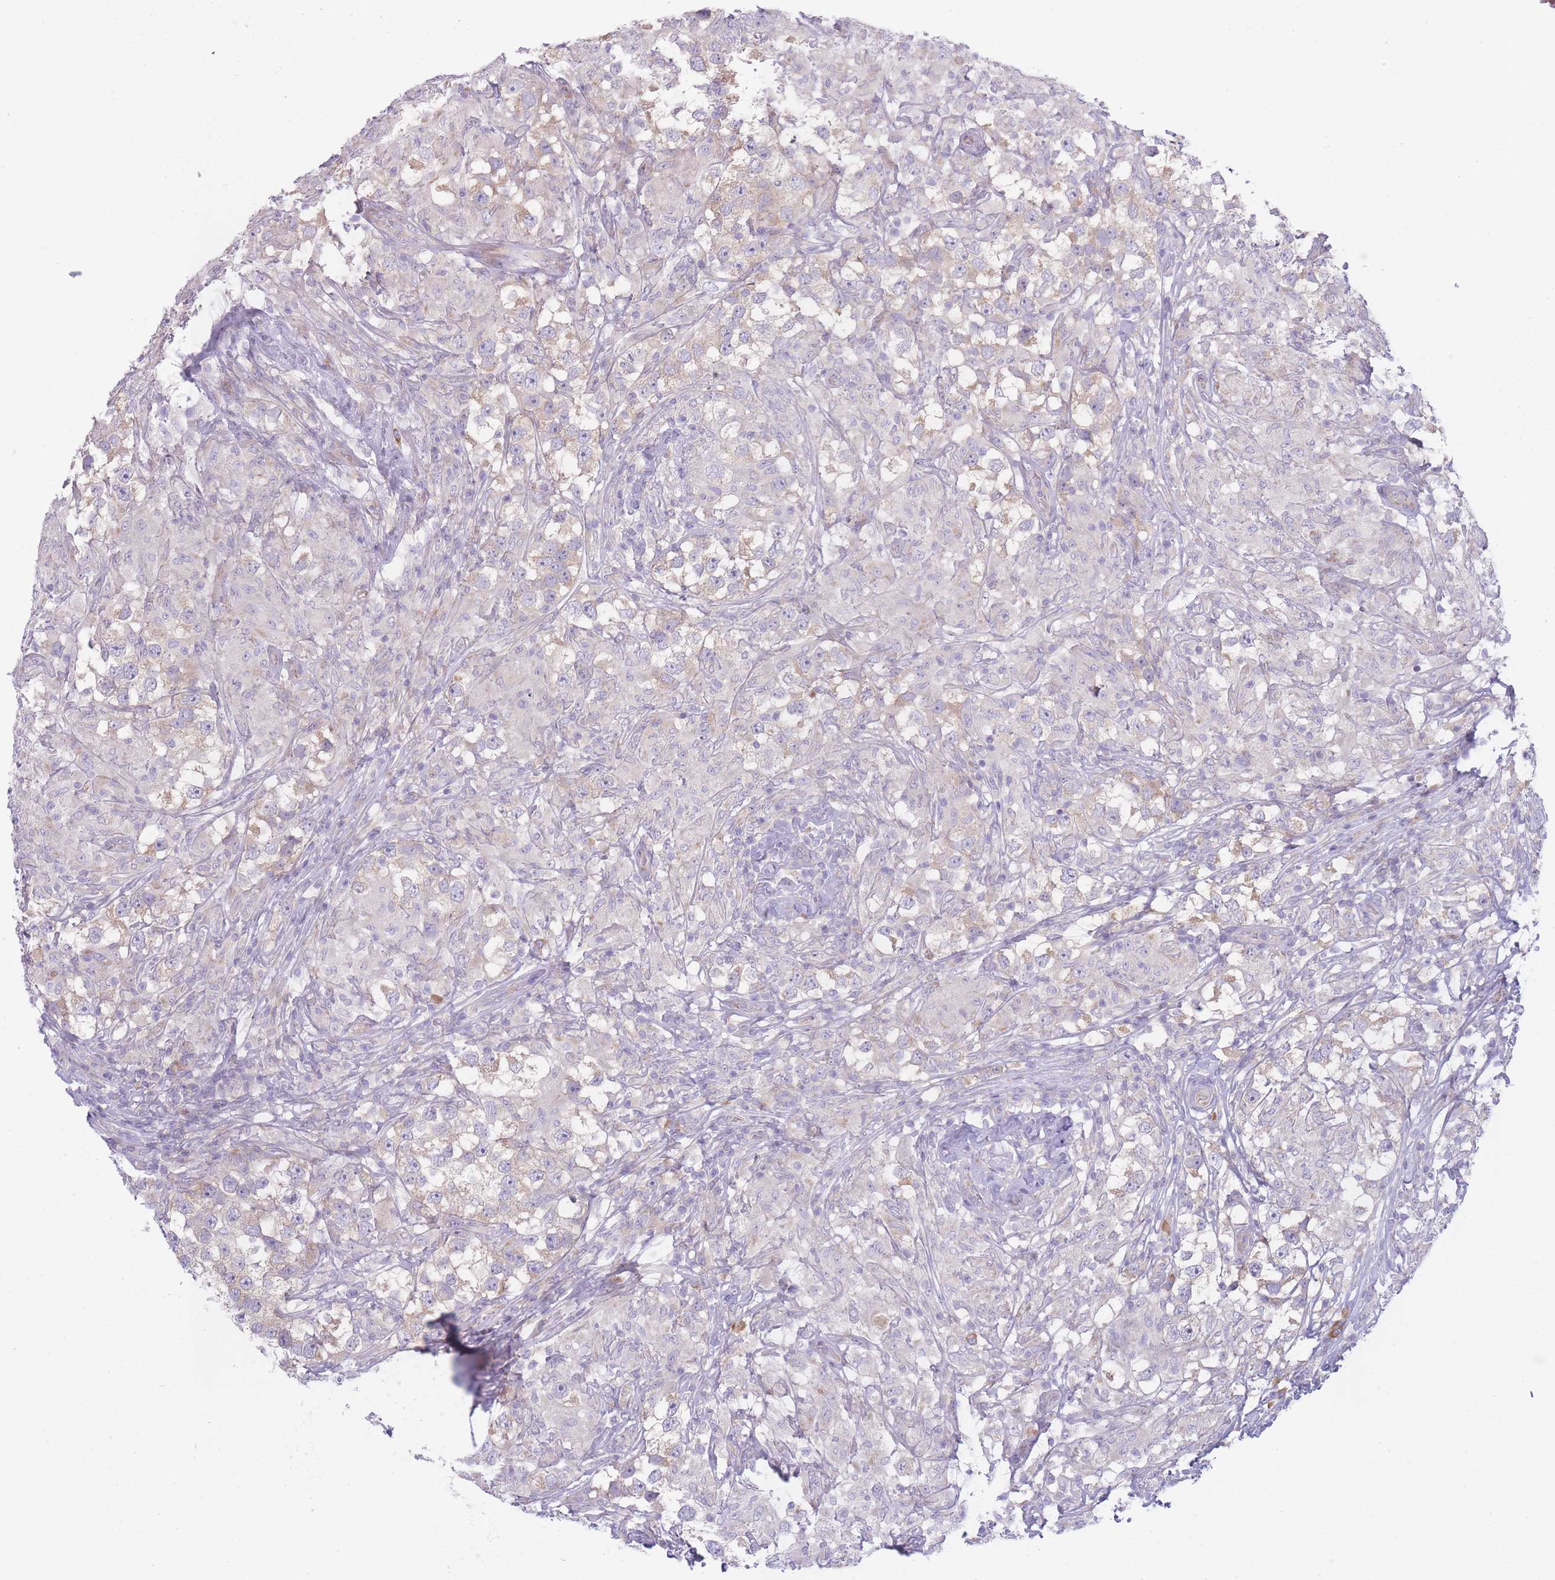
{"staining": {"intensity": "weak", "quantity": "<25%", "location": "cytoplasmic/membranous"}, "tissue": "testis cancer", "cell_type": "Tumor cells", "image_type": "cancer", "snomed": [{"axis": "morphology", "description": "Seminoma, NOS"}, {"axis": "topography", "description": "Testis"}], "caption": "A high-resolution micrograph shows immunohistochemistry (IHC) staining of seminoma (testis), which demonstrates no significant positivity in tumor cells. (DAB IHC visualized using brightfield microscopy, high magnification).", "gene": "OR5L2", "patient": {"sex": "male", "age": 46}}